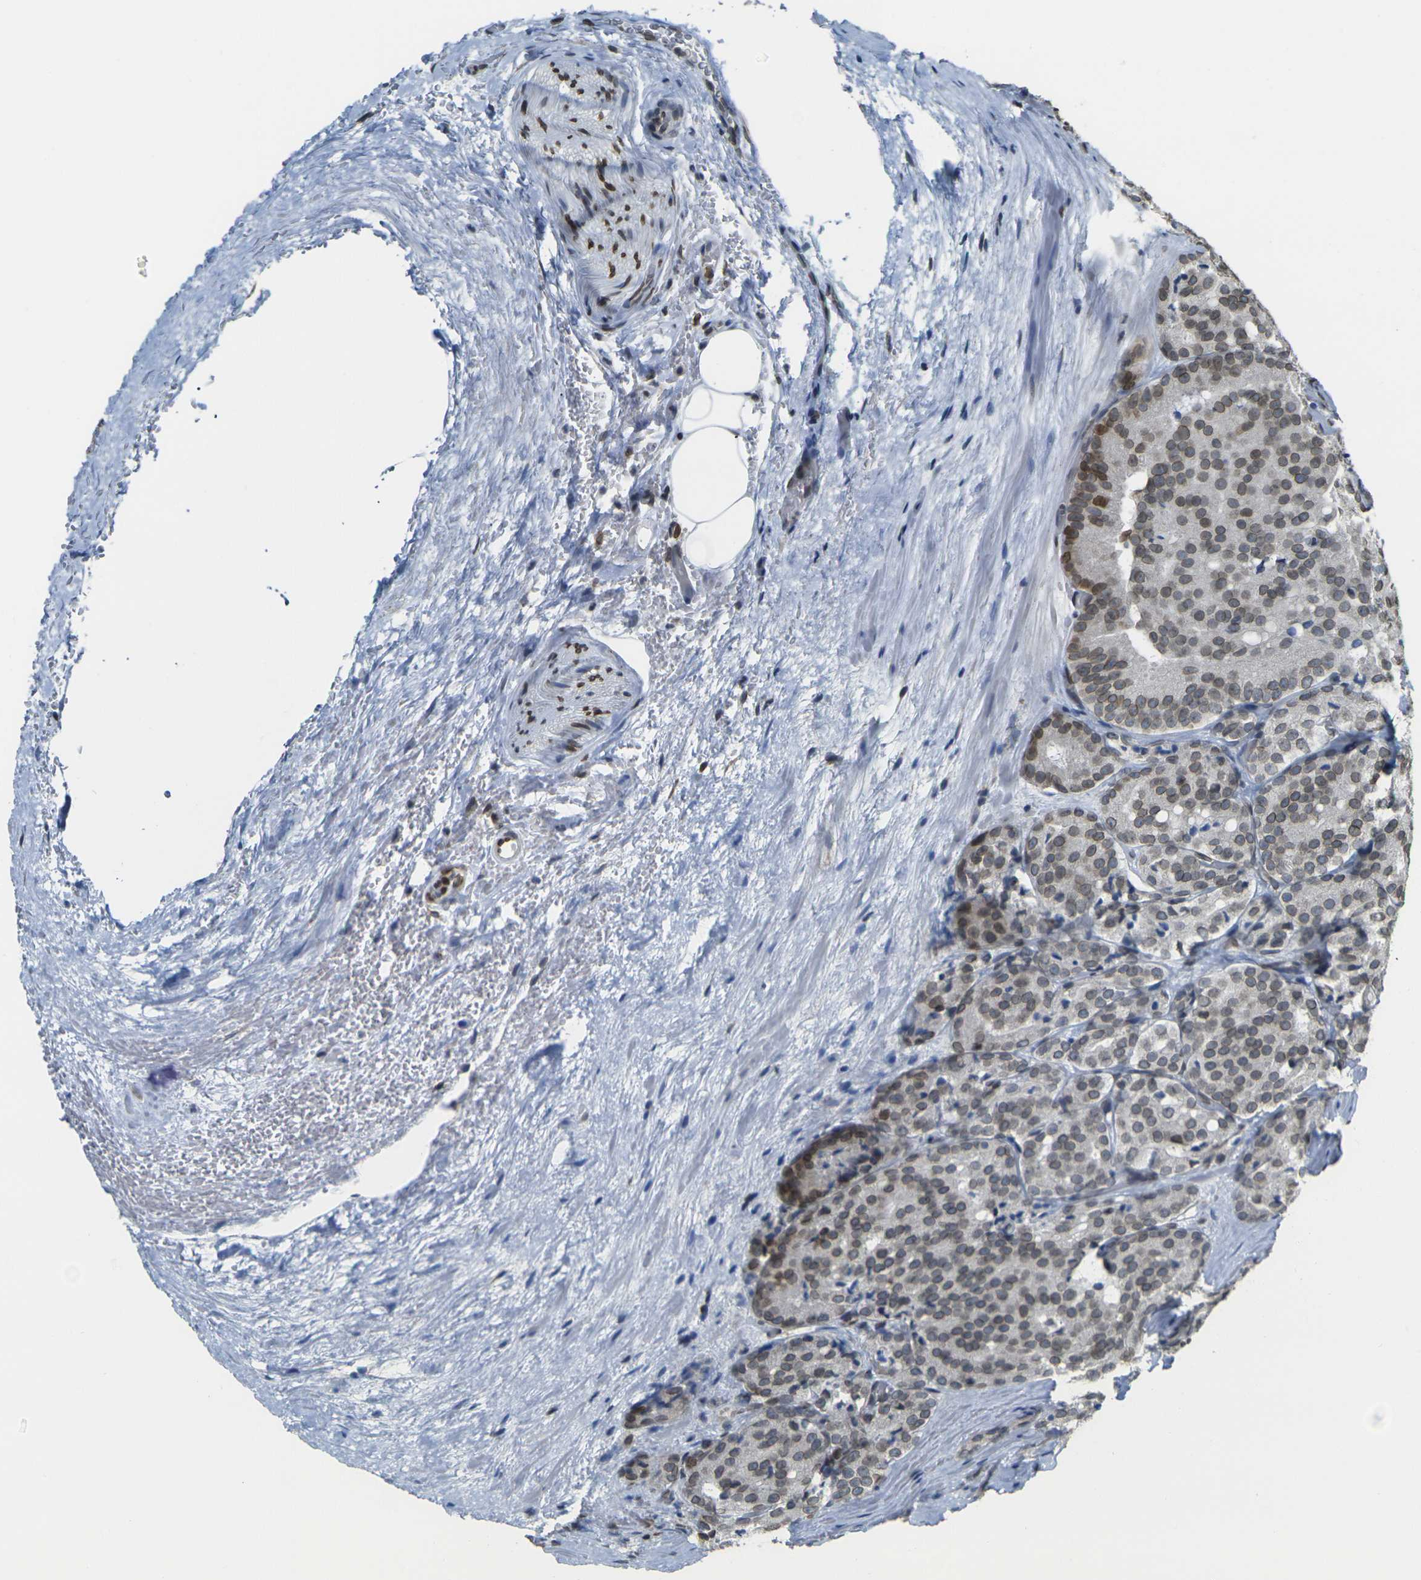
{"staining": {"intensity": "moderate", "quantity": ">75%", "location": "cytoplasmic/membranous,nuclear"}, "tissue": "prostate cancer", "cell_type": "Tumor cells", "image_type": "cancer", "snomed": [{"axis": "morphology", "description": "Adenocarcinoma, High grade"}, {"axis": "topography", "description": "Prostate"}], "caption": "Prostate high-grade adenocarcinoma was stained to show a protein in brown. There is medium levels of moderate cytoplasmic/membranous and nuclear positivity in about >75% of tumor cells. The staining is performed using DAB (3,3'-diaminobenzidine) brown chromogen to label protein expression. The nuclei are counter-stained blue using hematoxylin.", "gene": "BRDT", "patient": {"sex": "male", "age": 64}}